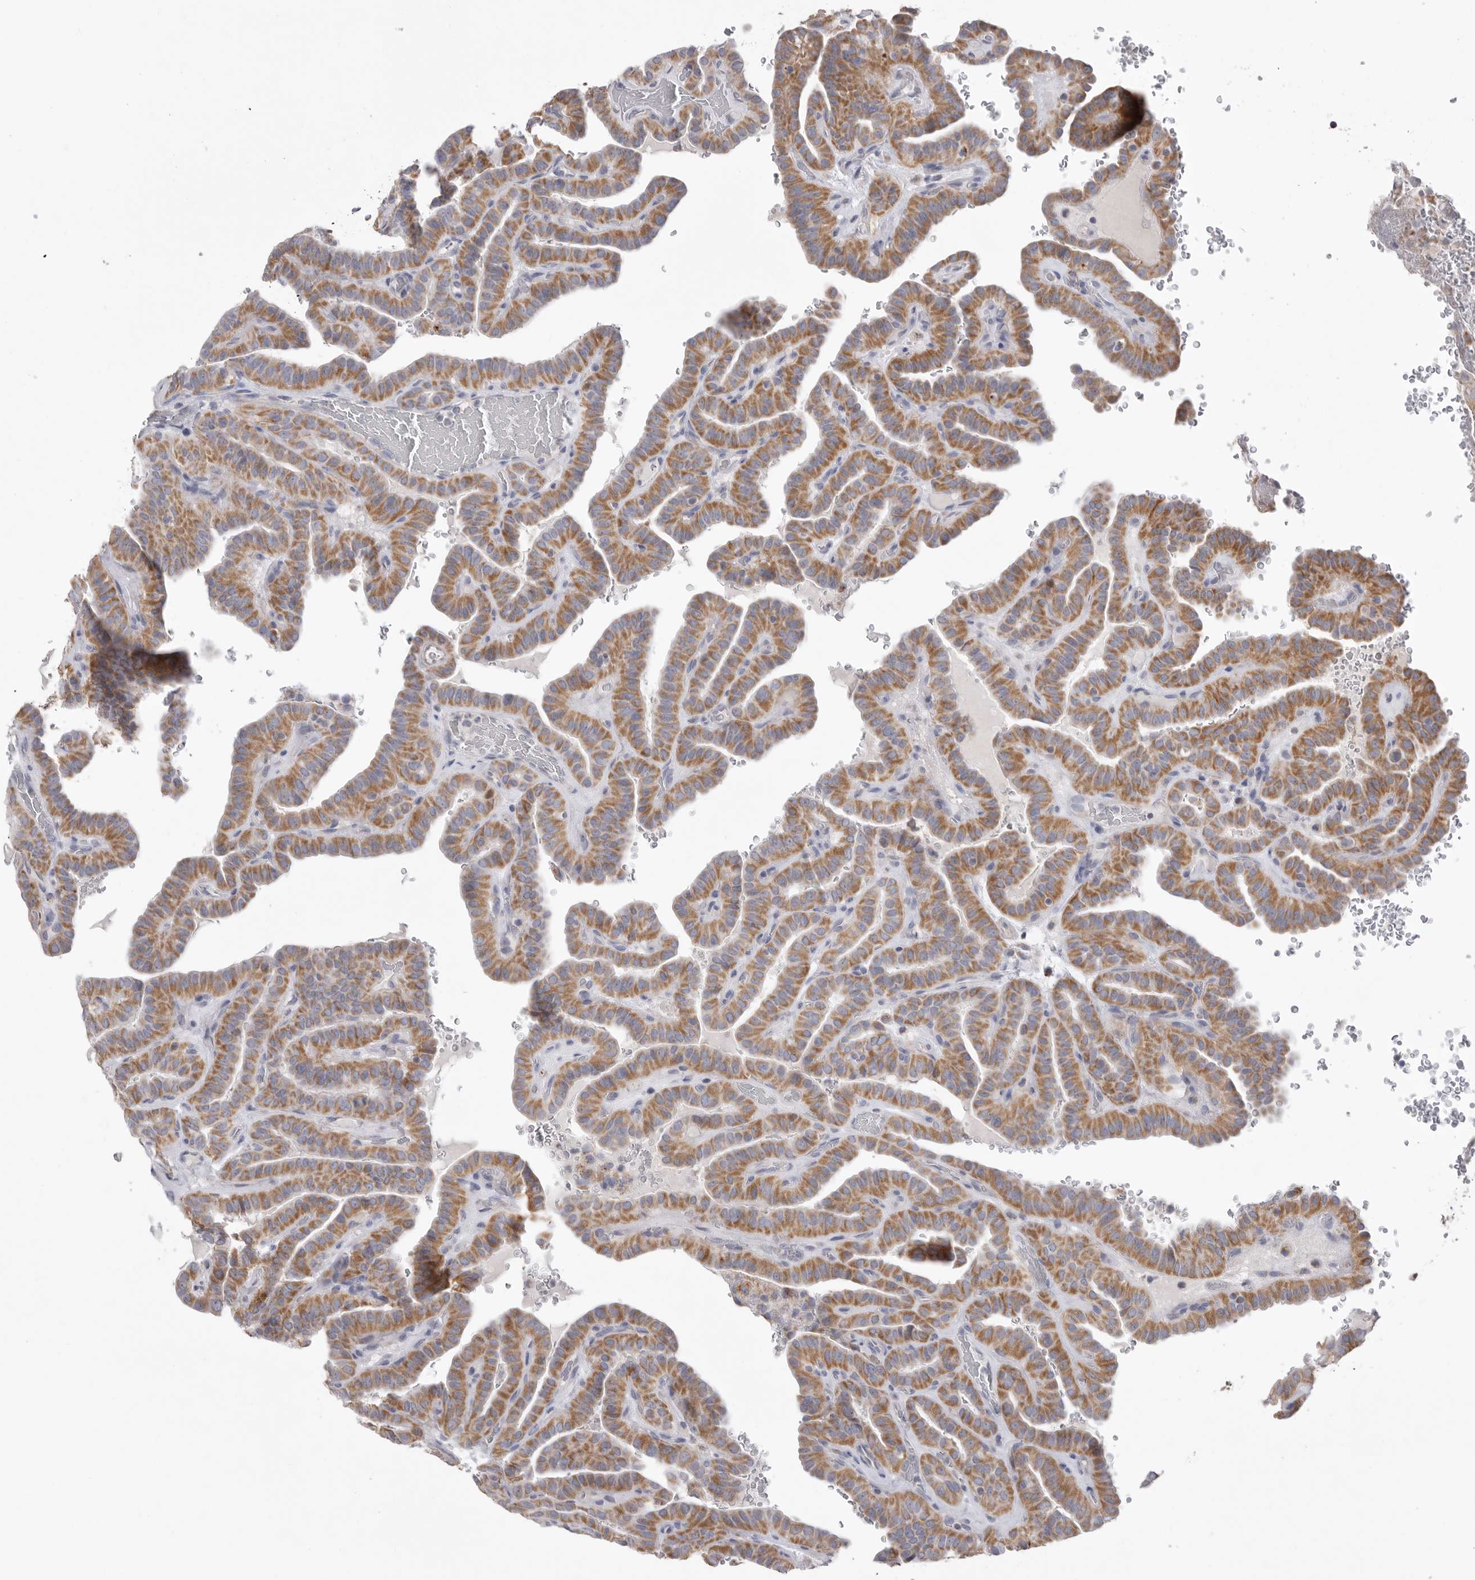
{"staining": {"intensity": "moderate", "quantity": ">75%", "location": "cytoplasmic/membranous"}, "tissue": "thyroid cancer", "cell_type": "Tumor cells", "image_type": "cancer", "snomed": [{"axis": "morphology", "description": "Papillary adenocarcinoma, NOS"}, {"axis": "topography", "description": "Thyroid gland"}], "caption": "Thyroid cancer stained with a brown dye reveals moderate cytoplasmic/membranous positive expression in about >75% of tumor cells.", "gene": "VDAC3", "patient": {"sex": "male", "age": 77}}